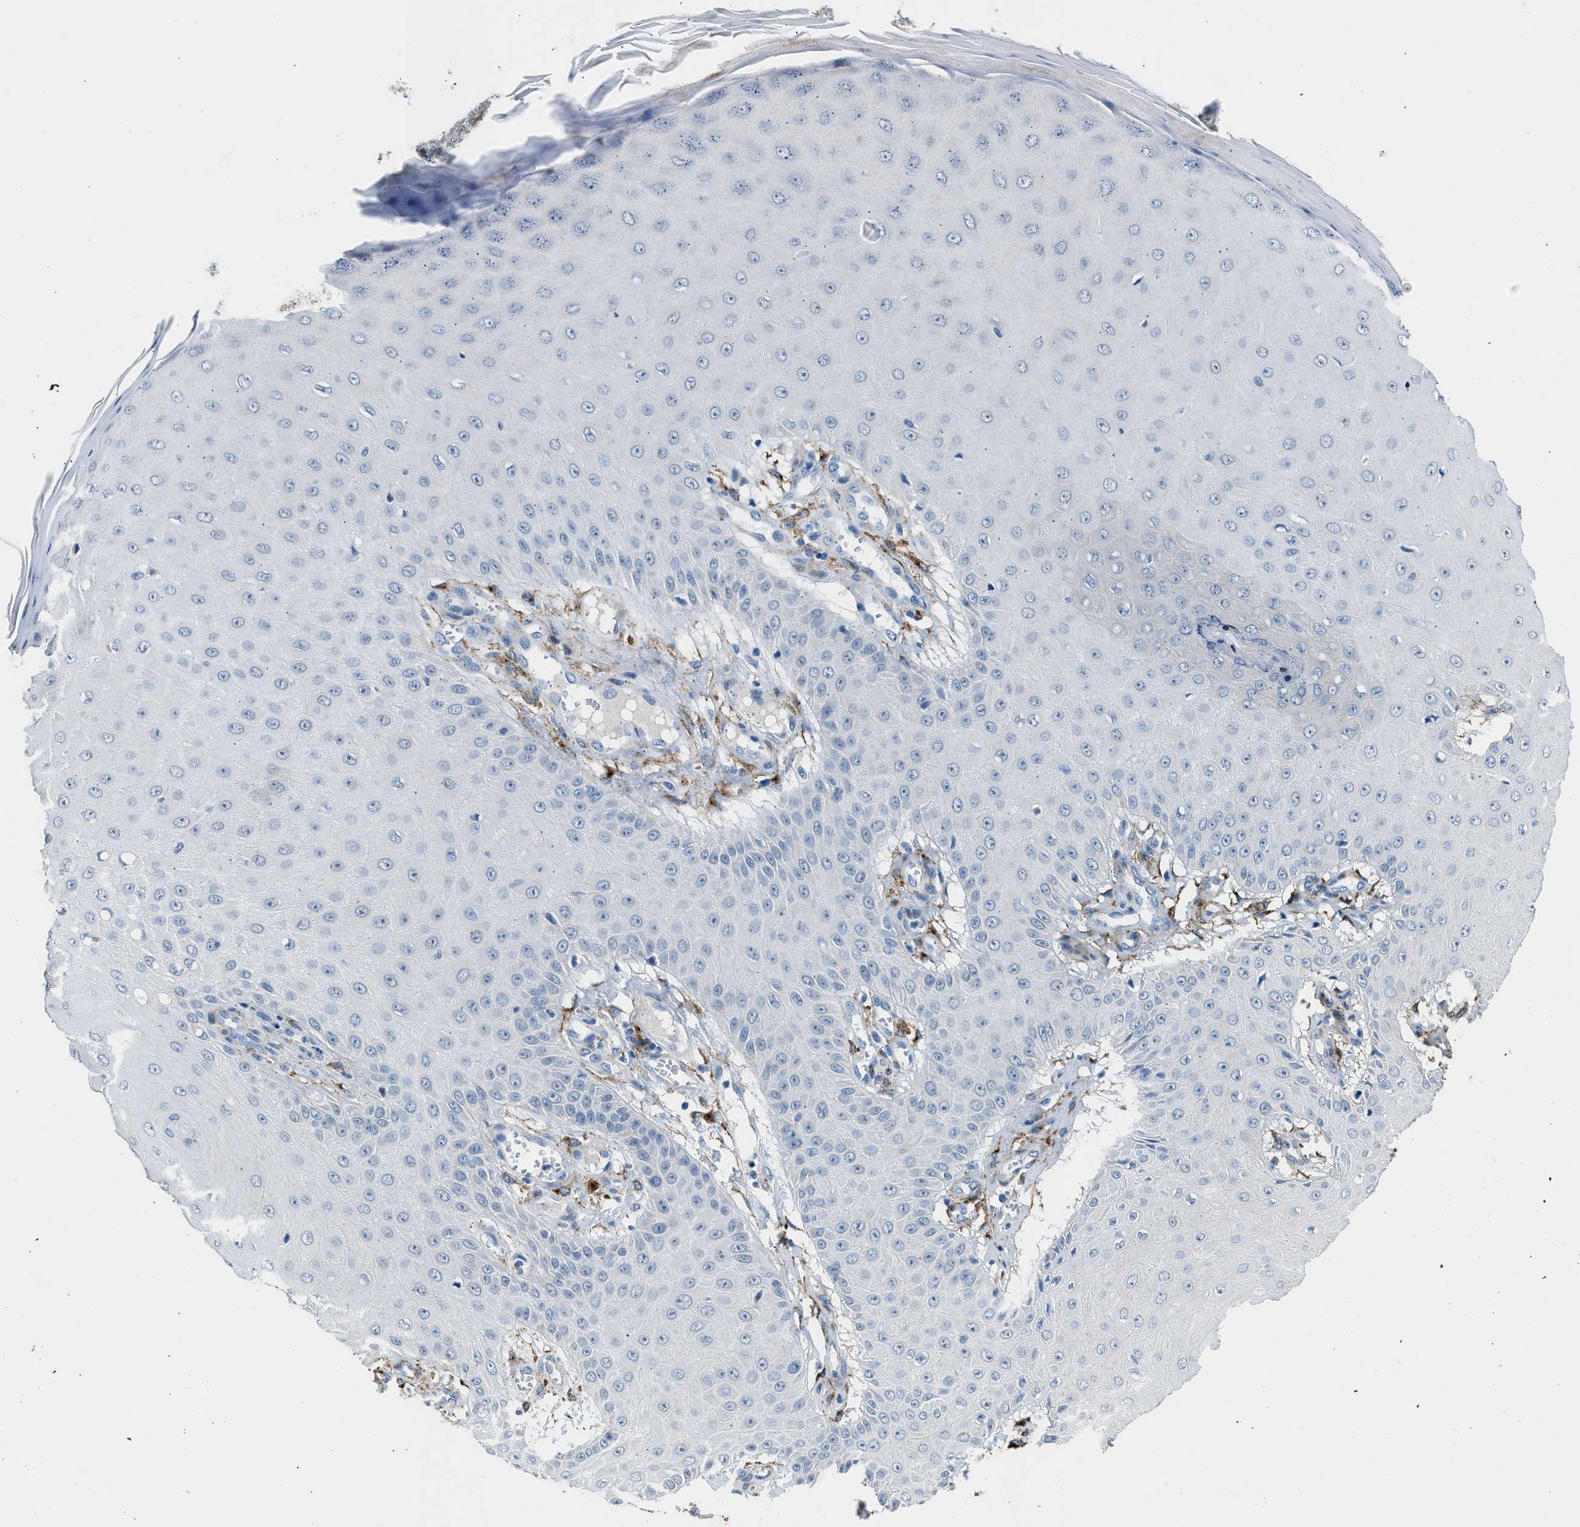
{"staining": {"intensity": "negative", "quantity": "none", "location": "none"}, "tissue": "skin cancer", "cell_type": "Tumor cells", "image_type": "cancer", "snomed": [{"axis": "morphology", "description": "Squamous cell carcinoma, NOS"}, {"axis": "topography", "description": "Skin"}], "caption": "IHC histopathology image of skin cancer (squamous cell carcinoma) stained for a protein (brown), which displays no staining in tumor cells.", "gene": "LRP1", "patient": {"sex": "male", "age": 74}}